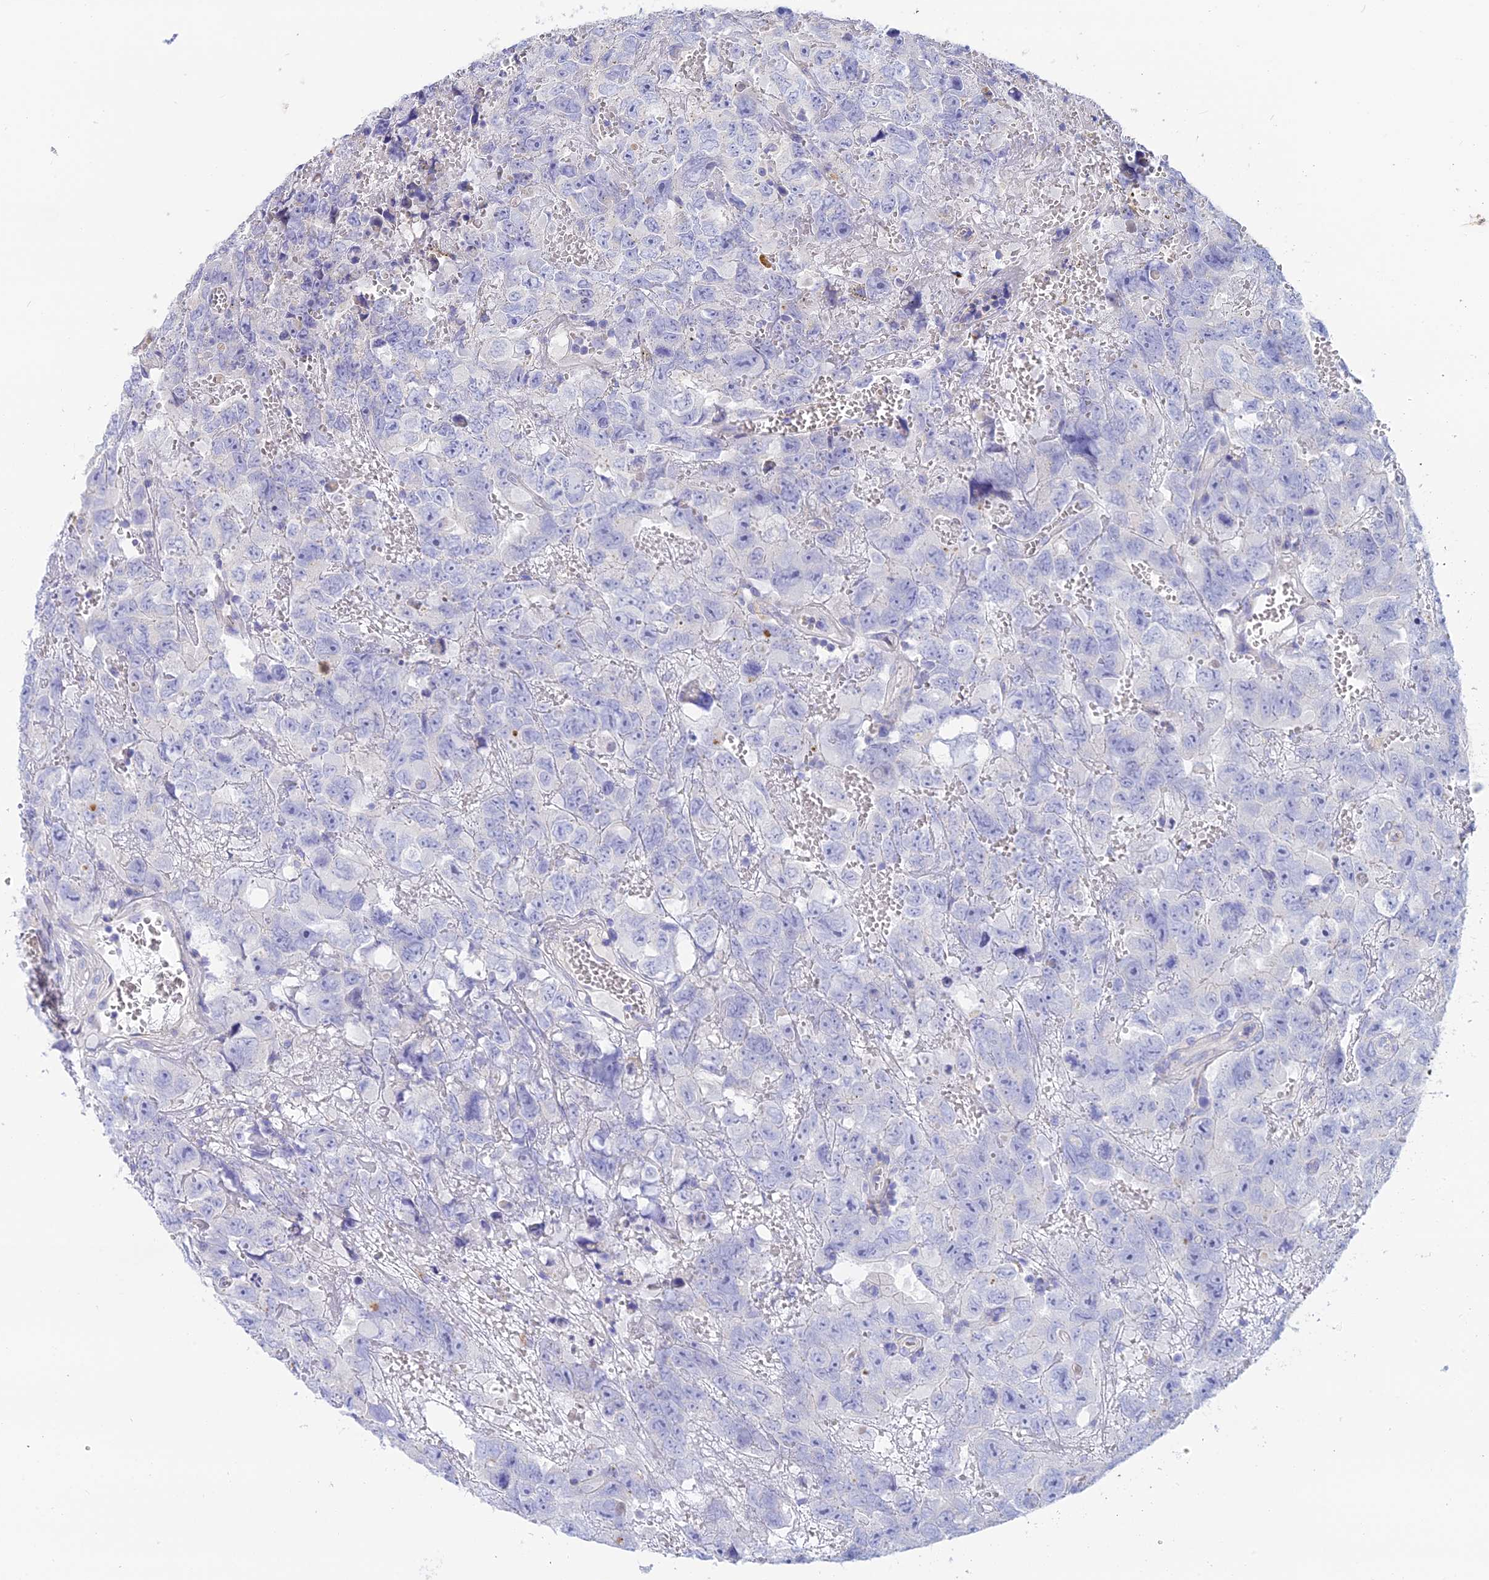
{"staining": {"intensity": "negative", "quantity": "none", "location": "none"}, "tissue": "testis cancer", "cell_type": "Tumor cells", "image_type": "cancer", "snomed": [{"axis": "morphology", "description": "Carcinoma, Embryonal, NOS"}, {"axis": "topography", "description": "Testis"}], "caption": "Protein analysis of testis cancer shows no significant expression in tumor cells.", "gene": "WDR6", "patient": {"sex": "male", "age": 45}}